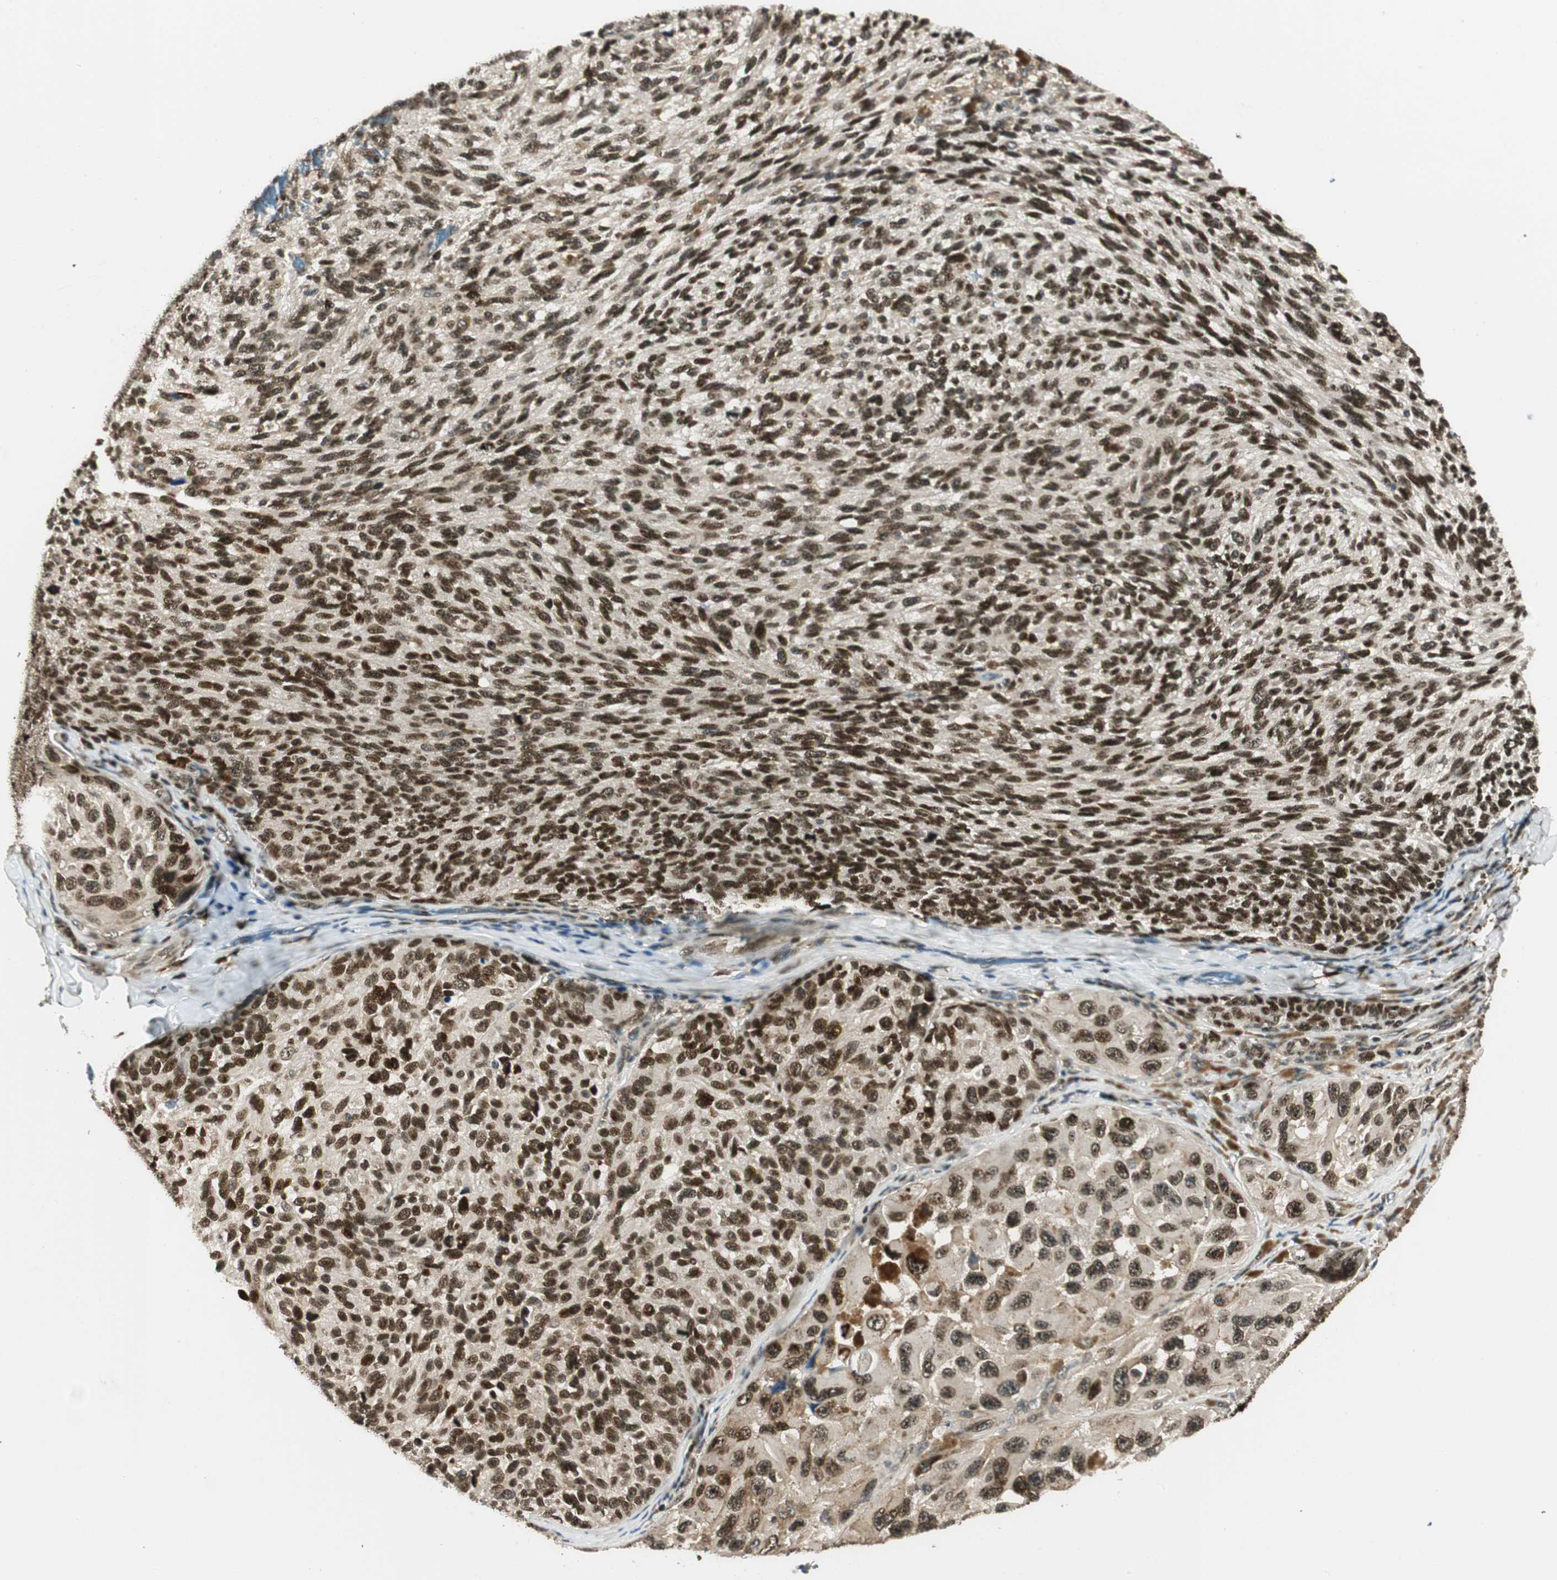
{"staining": {"intensity": "strong", "quantity": ">75%", "location": "nuclear"}, "tissue": "melanoma", "cell_type": "Tumor cells", "image_type": "cancer", "snomed": [{"axis": "morphology", "description": "Malignant melanoma, NOS"}, {"axis": "topography", "description": "Skin"}], "caption": "High-power microscopy captured an immunohistochemistry (IHC) photomicrograph of malignant melanoma, revealing strong nuclear staining in approximately >75% of tumor cells.", "gene": "RING1", "patient": {"sex": "female", "age": 73}}